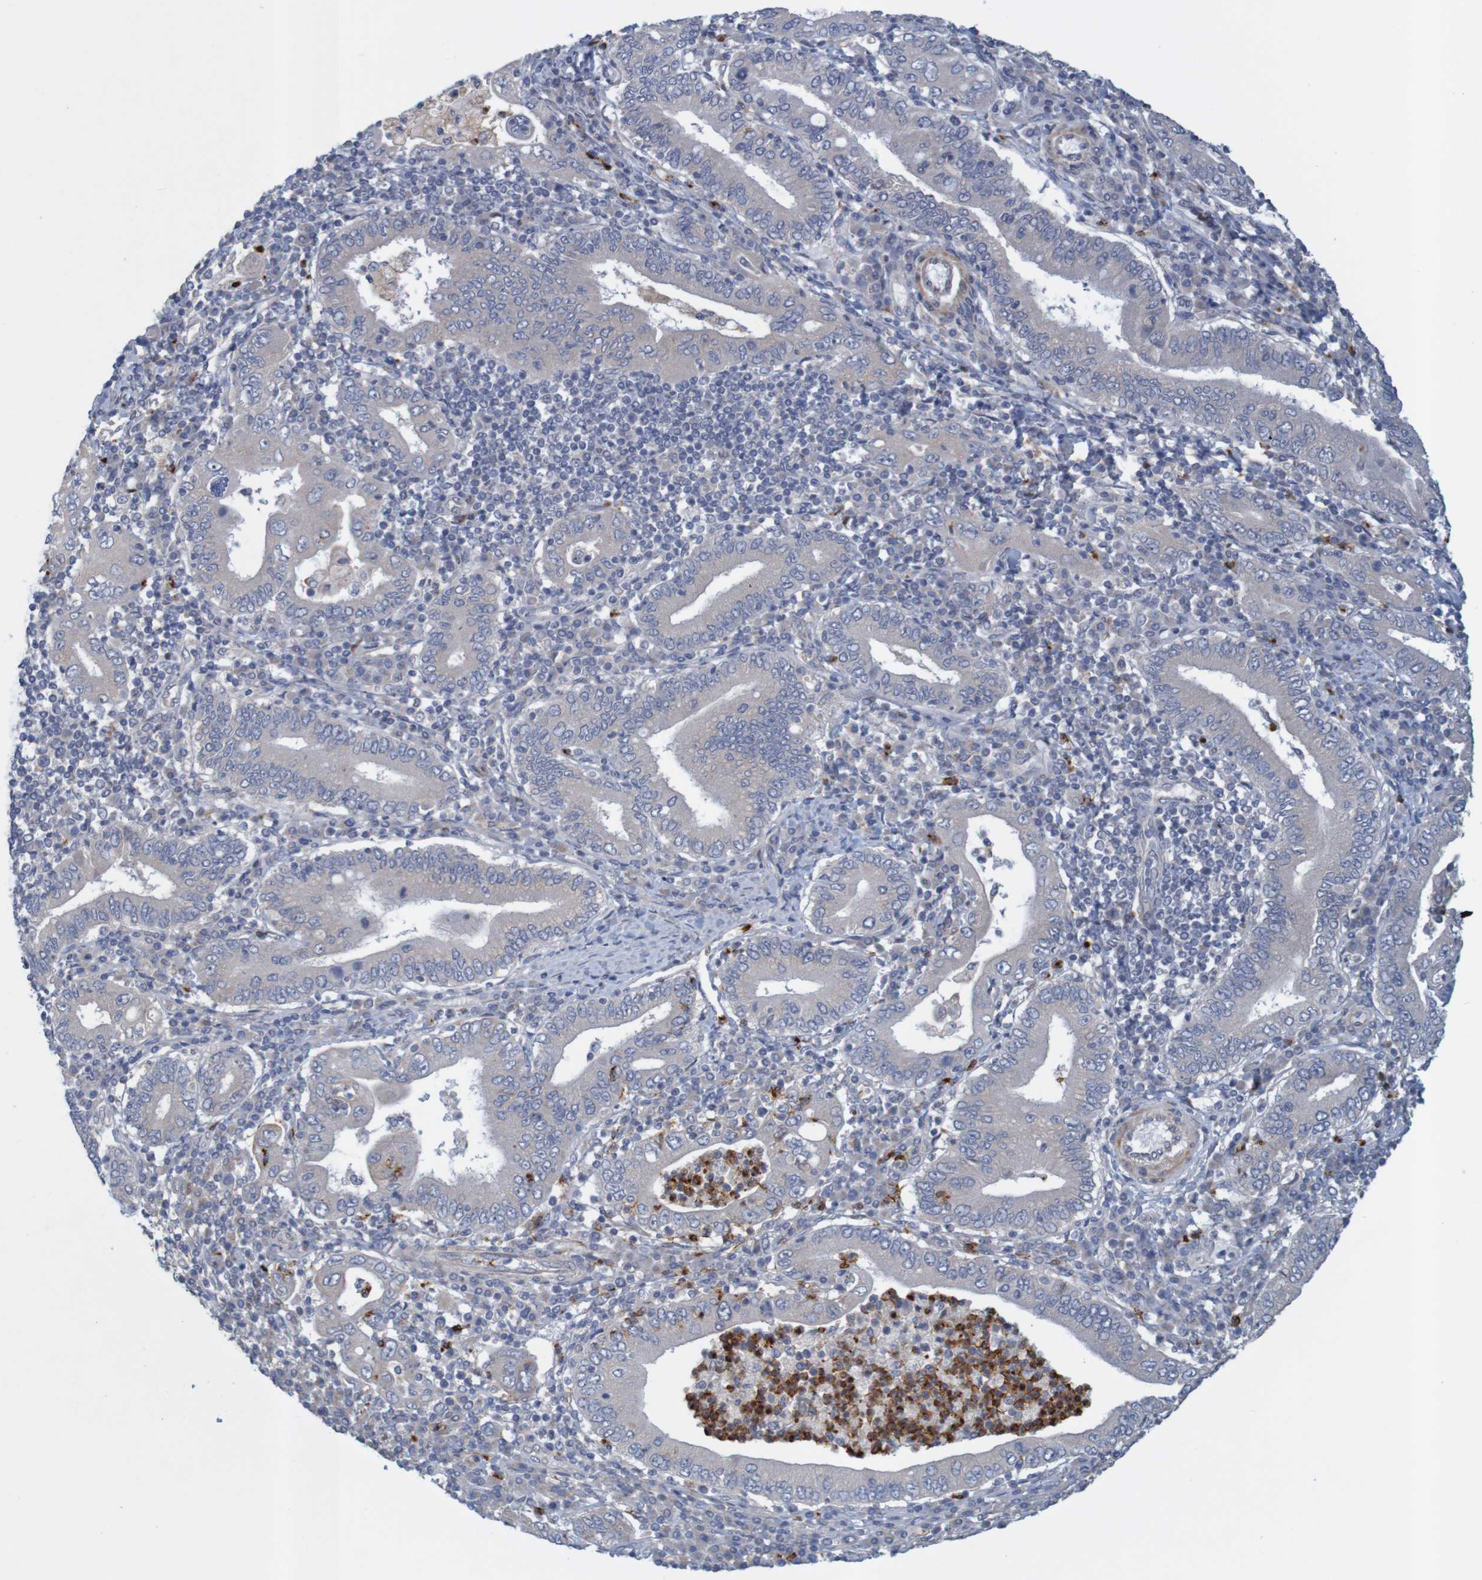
{"staining": {"intensity": "negative", "quantity": "none", "location": "none"}, "tissue": "stomach cancer", "cell_type": "Tumor cells", "image_type": "cancer", "snomed": [{"axis": "morphology", "description": "Normal tissue, NOS"}, {"axis": "morphology", "description": "Adenocarcinoma, NOS"}, {"axis": "topography", "description": "Esophagus"}, {"axis": "topography", "description": "Stomach, upper"}, {"axis": "topography", "description": "Peripheral nerve tissue"}], "caption": "IHC micrograph of human stomach cancer stained for a protein (brown), which displays no positivity in tumor cells. (DAB (3,3'-diaminobenzidine) immunohistochemistry, high magnification).", "gene": "KRT23", "patient": {"sex": "male", "age": 62}}